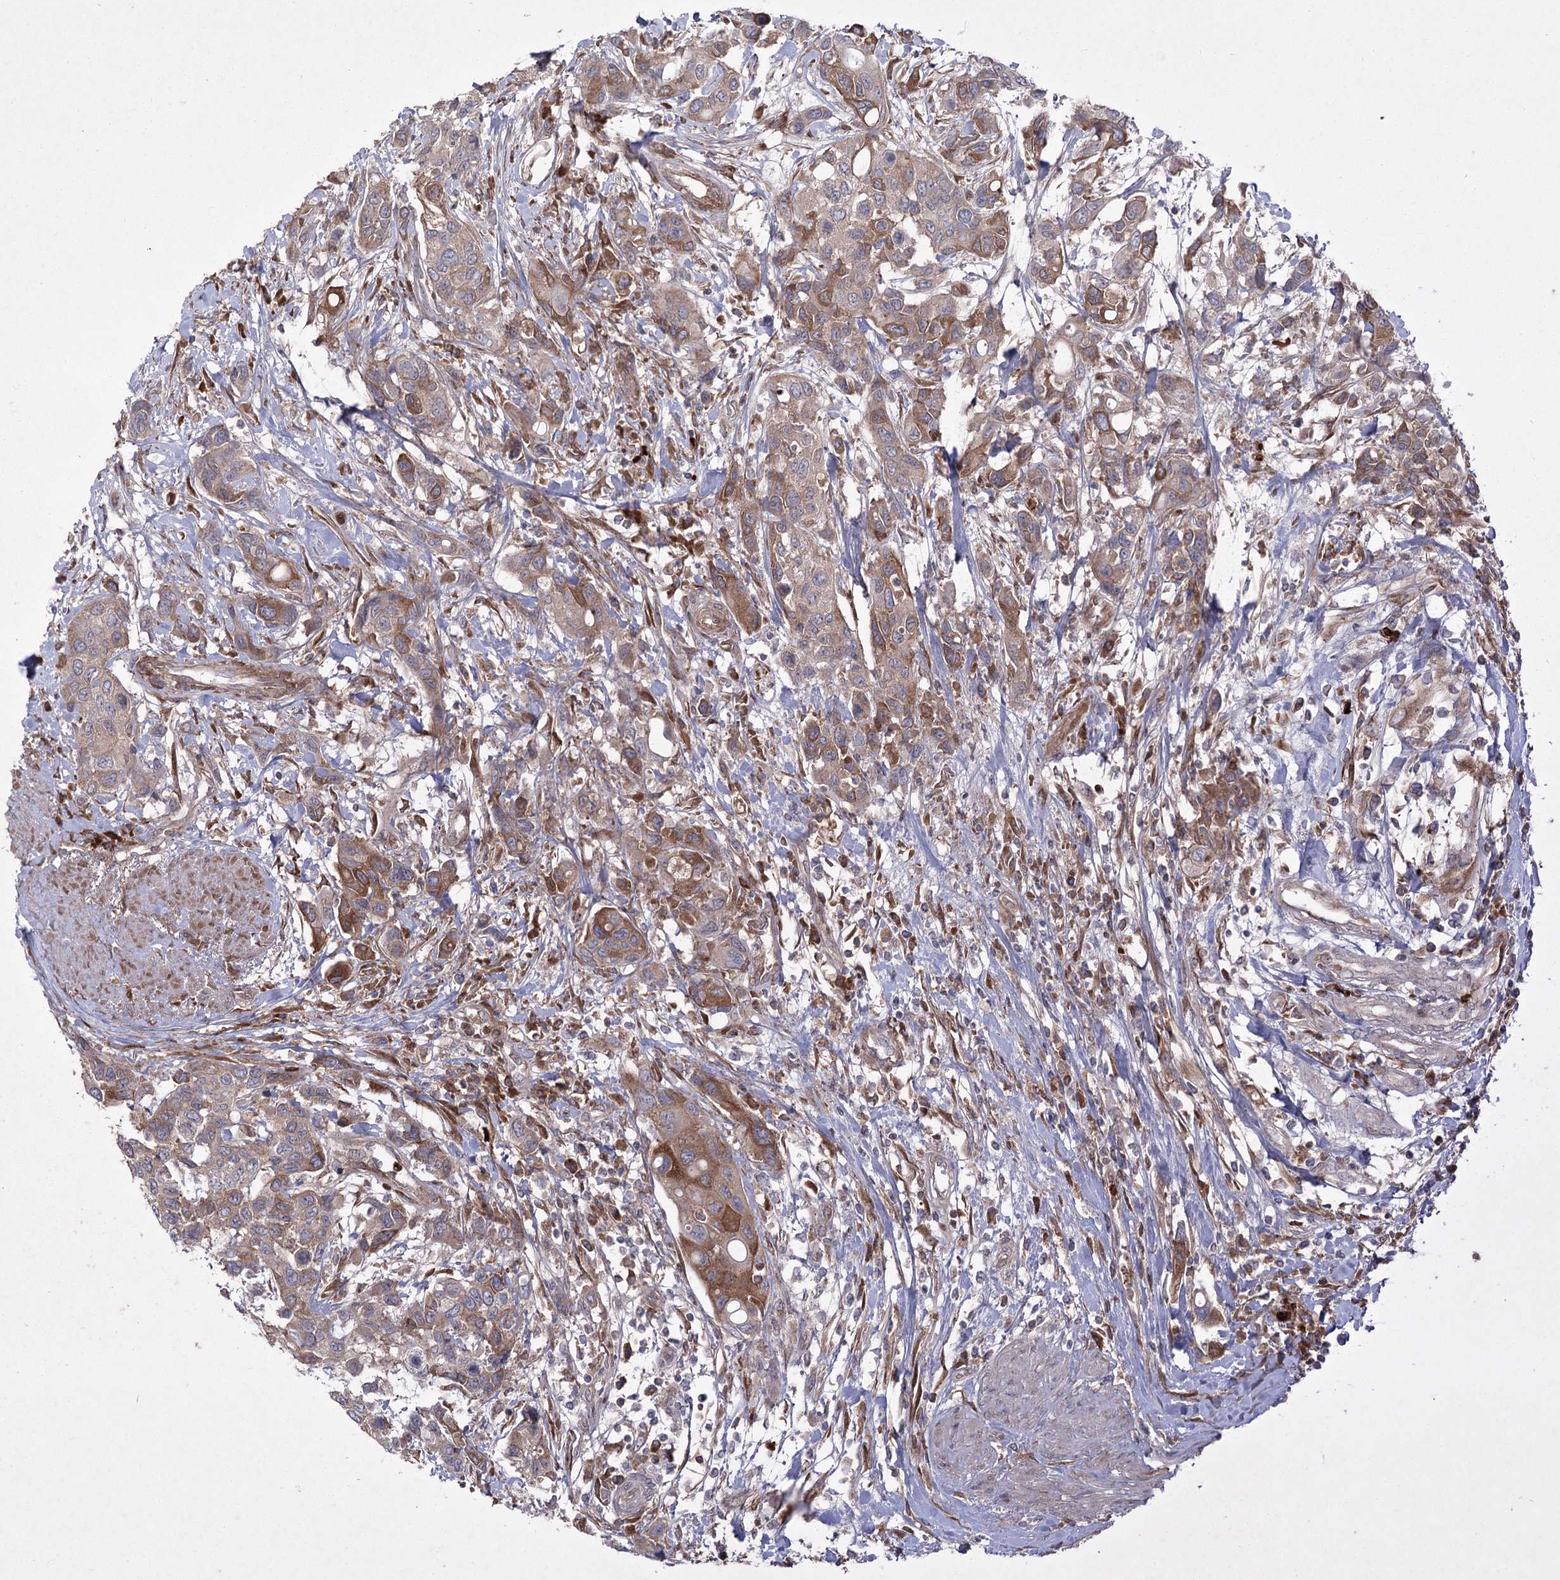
{"staining": {"intensity": "moderate", "quantity": ">75%", "location": "cytoplasmic/membranous"}, "tissue": "urothelial cancer", "cell_type": "Tumor cells", "image_type": "cancer", "snomed": [{"axis": "morphology", "description": "Normal tissue, NOS"}, {"axis": "morphology", "description": "Urothelial carcinoma, High grade"}, {"axis": "topography", "description": "Vascular tissue"}, {"axis": "topography", "description": "Urinary bladder"}], "caption": "High-grade urothelial carcinoma was stained to show a protein in brown. There is medium levels of moderate cytoplasmic/membranous staining in approximately >75% of tumor cells.", "gene": "PLEKHA5", "patient": {"sex": "female", "age": 56}}